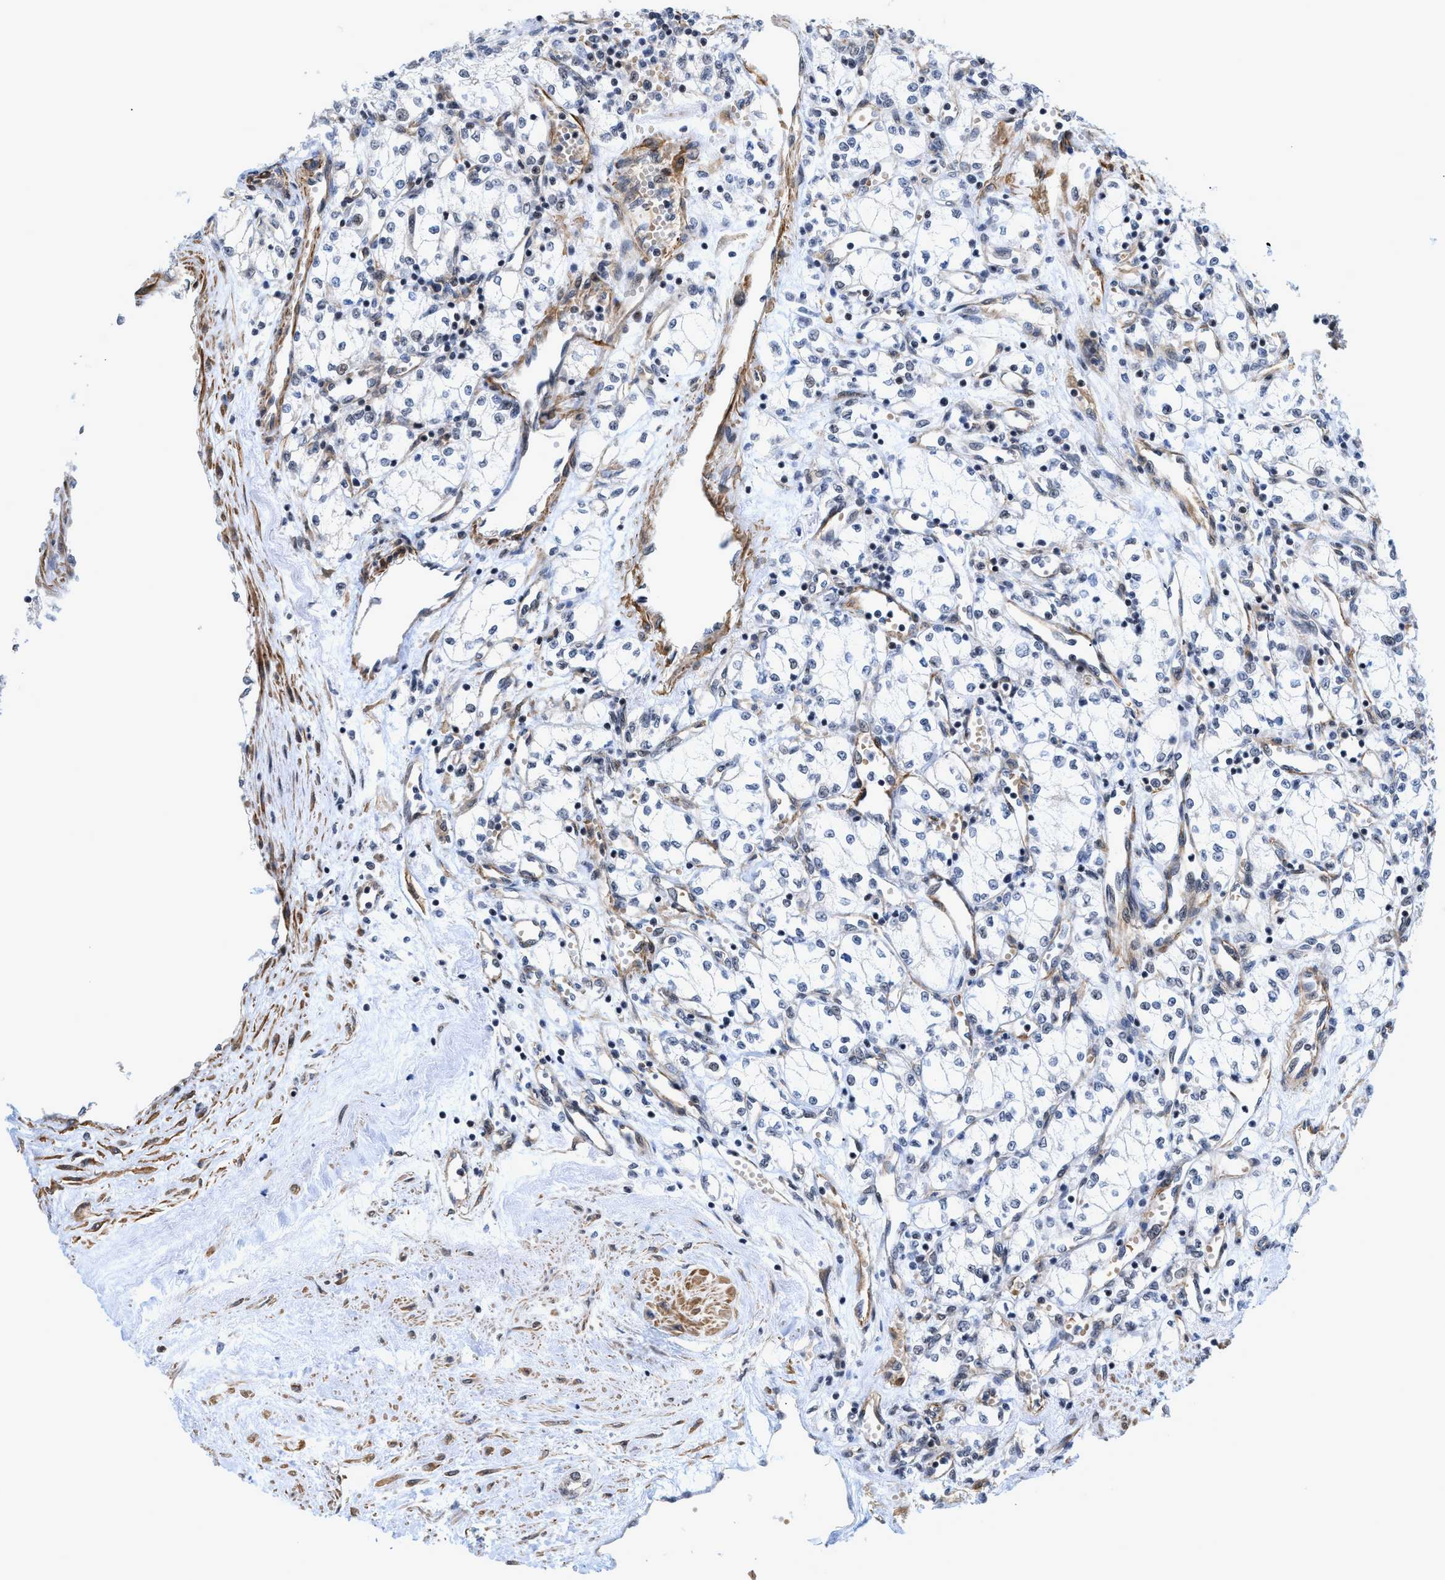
{"staining": {"intensity": "negative", "quantity": "none", "location": "none"}, "tissue": "renal cancer", "cell_type": "Tumor cells", "image_type": "cancer", "snomed": [{"axis": "morphology", "description": "Adenocarcinoma, NOS"}, {"axis": "topography", "description": "Kidney"}], "caption": "Immunohistochemistry (IHC) image of neoplastic tissue: renal adenocarcinoma stained with DAB shows no significant protein positivity in tumor cells. (Stains: DAB (3,3'-diaminobenzidine) IHC with hematoxylin counter stain, Microscopy: brightfield microscopy at high magnification).", "gene": "GPRASP2", "patient": {"sex": "male", "age": 59}}